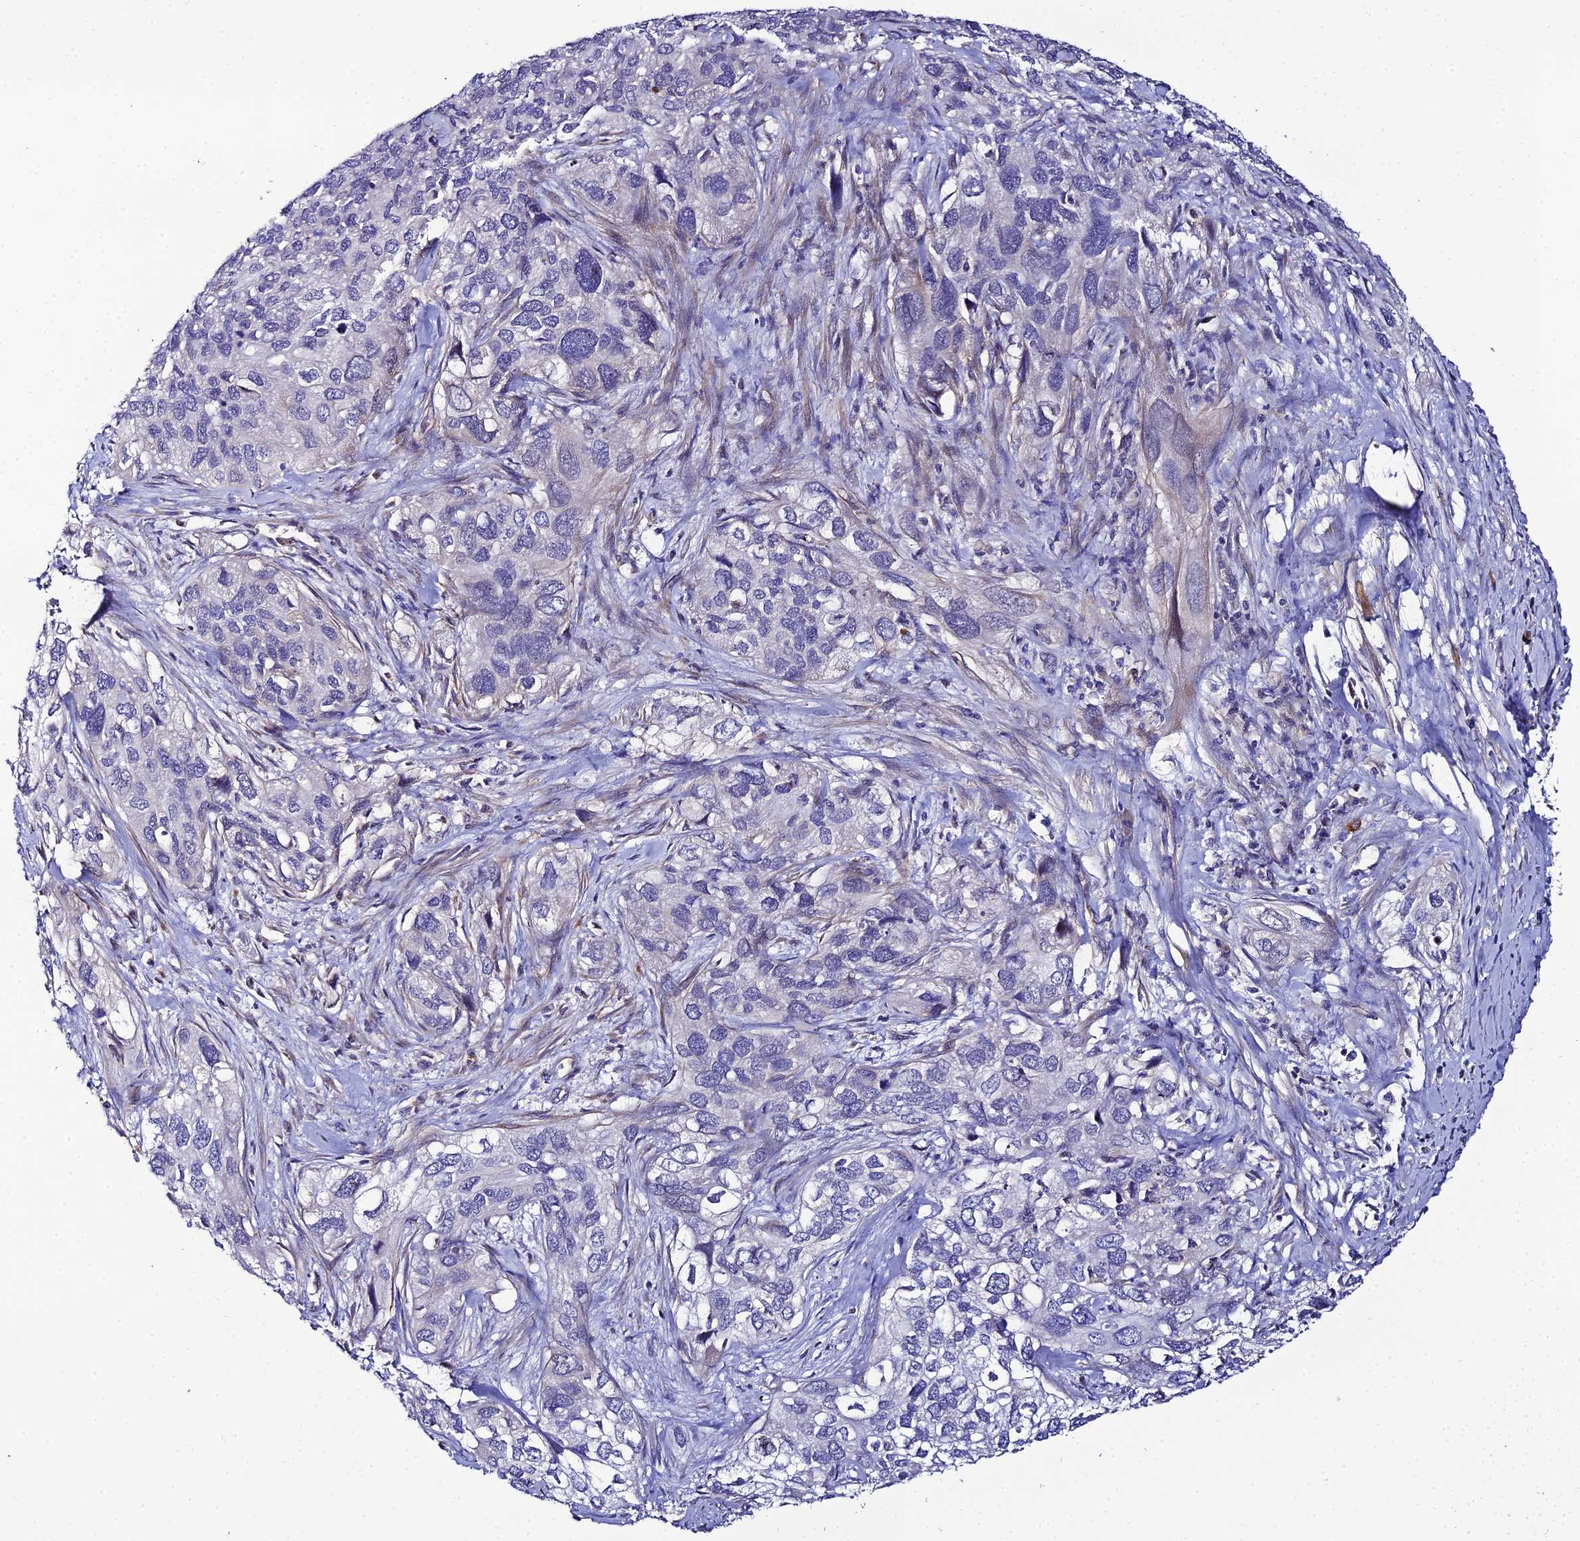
{"staining": {"intensity": "negative", "quantity": "none", "location": "none"}, "tissue": "cervical cancer", "cell_type": "Tumor cells", "image_type": "cancer", "snomed": [{"axis": "morphology", "description": "Squamous cell carcinoma, NOS"}, {"axis": "topography", "description": "Cervix"}], "caption": "Cervical cancer stained for a protein using immunohistochemistry (IHC) demonstrates no staining tumor cells.", "gene": "ACOT2", "patient": {"sex": "female", "age": 55}}